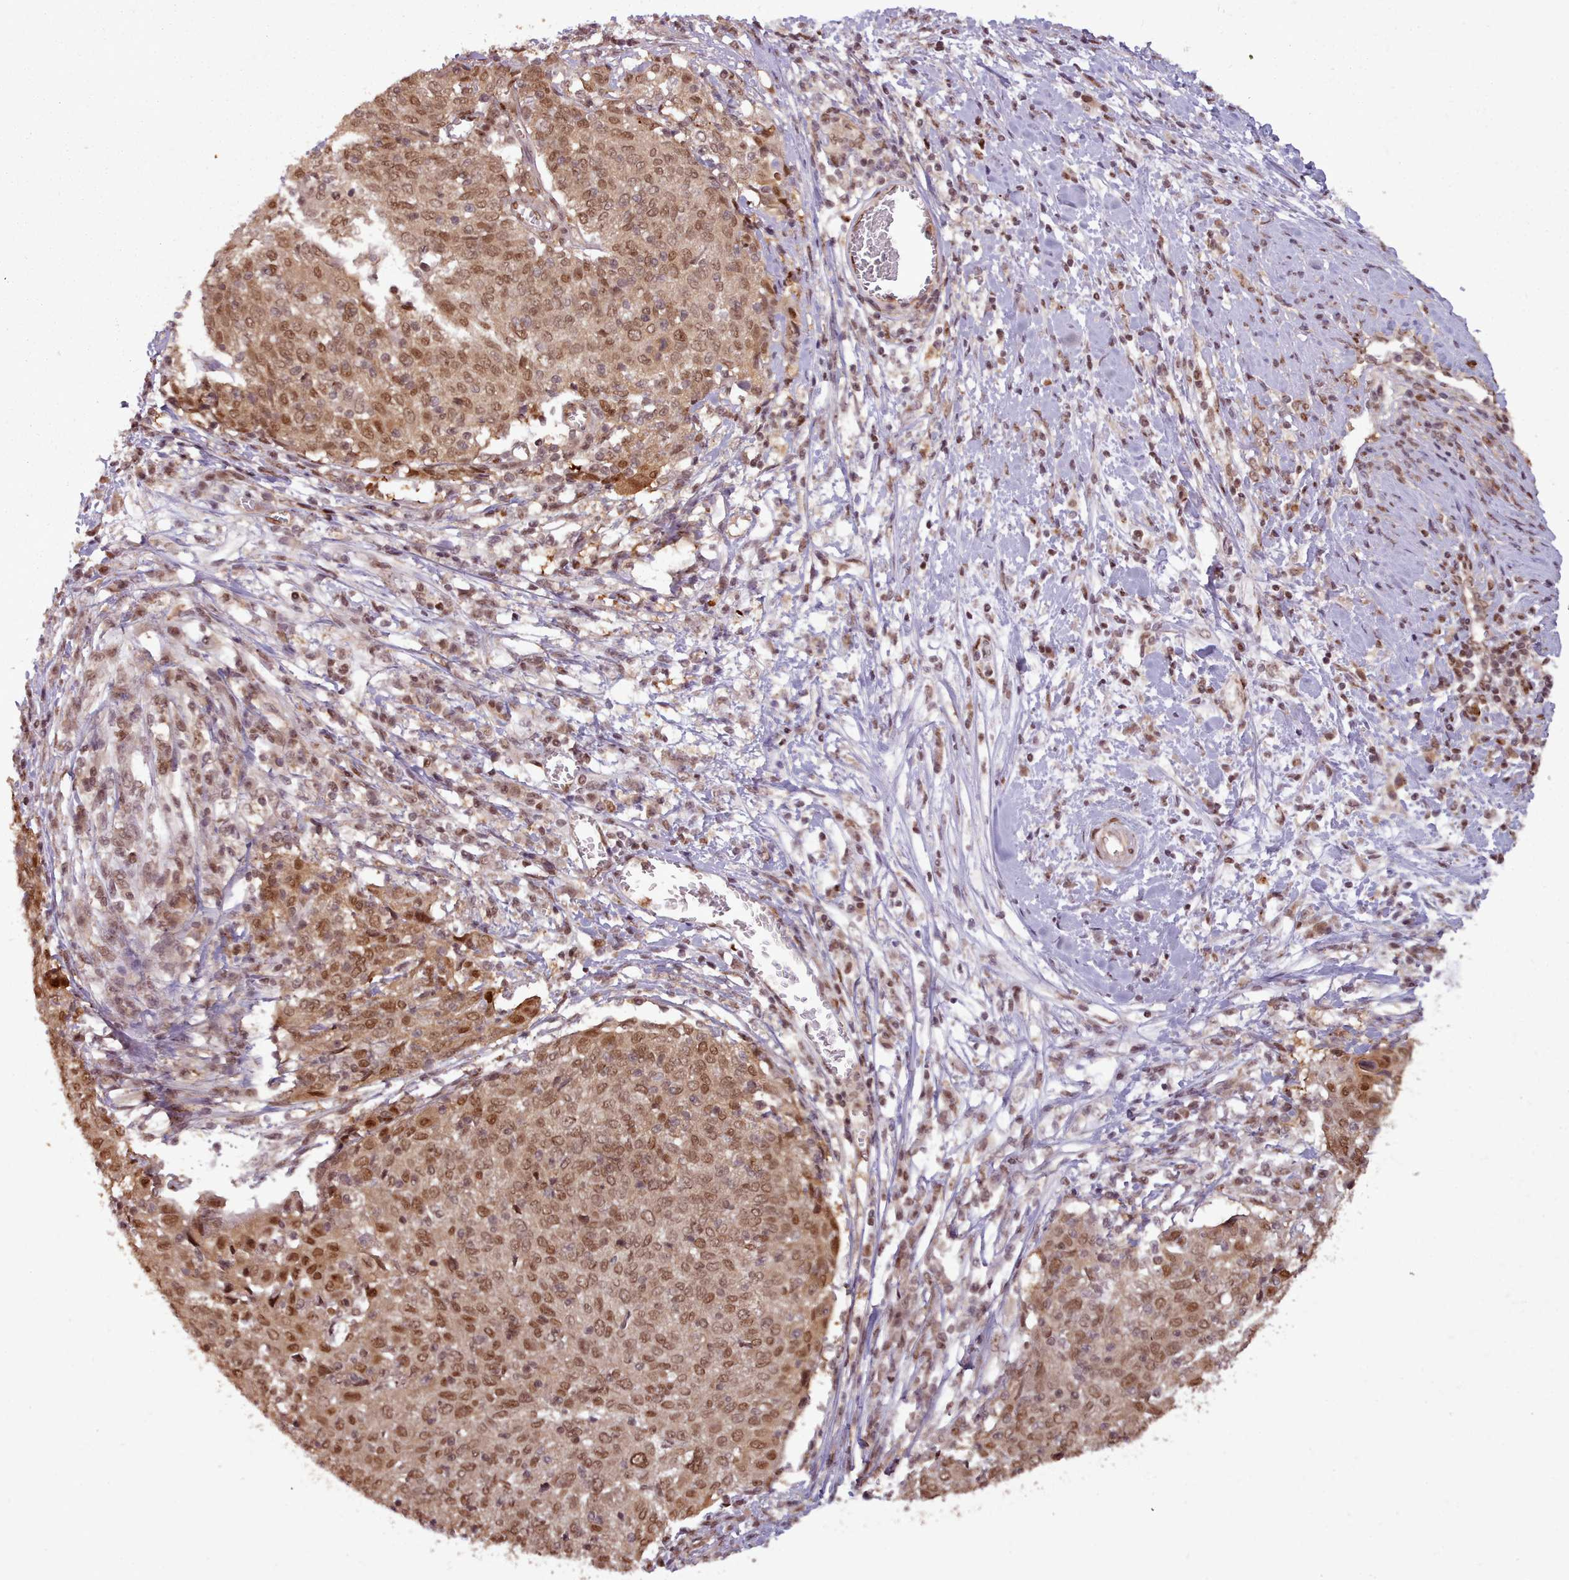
{"staining": {"intensity": "moderate", "quantity": ">75%", "location": "nuclear"}, "tissue": "cervical cancer", "cell_type": "Tumor cells", "image_type": "cancer", "snomed": [{"axis": "morphology", "description": "Squamous cell carcinoma, NOS"}, {"axis": "topography", "description": "Cervix"}], "caption": "An image showing moderate nuclear staining in approximately >75% of tumor cells in squamous cell carcinoma (cervical), as visualized by brown immunohistochemical staining.", "gene": "RPS27A", "patient": {"sex": "female", "age": 52}}